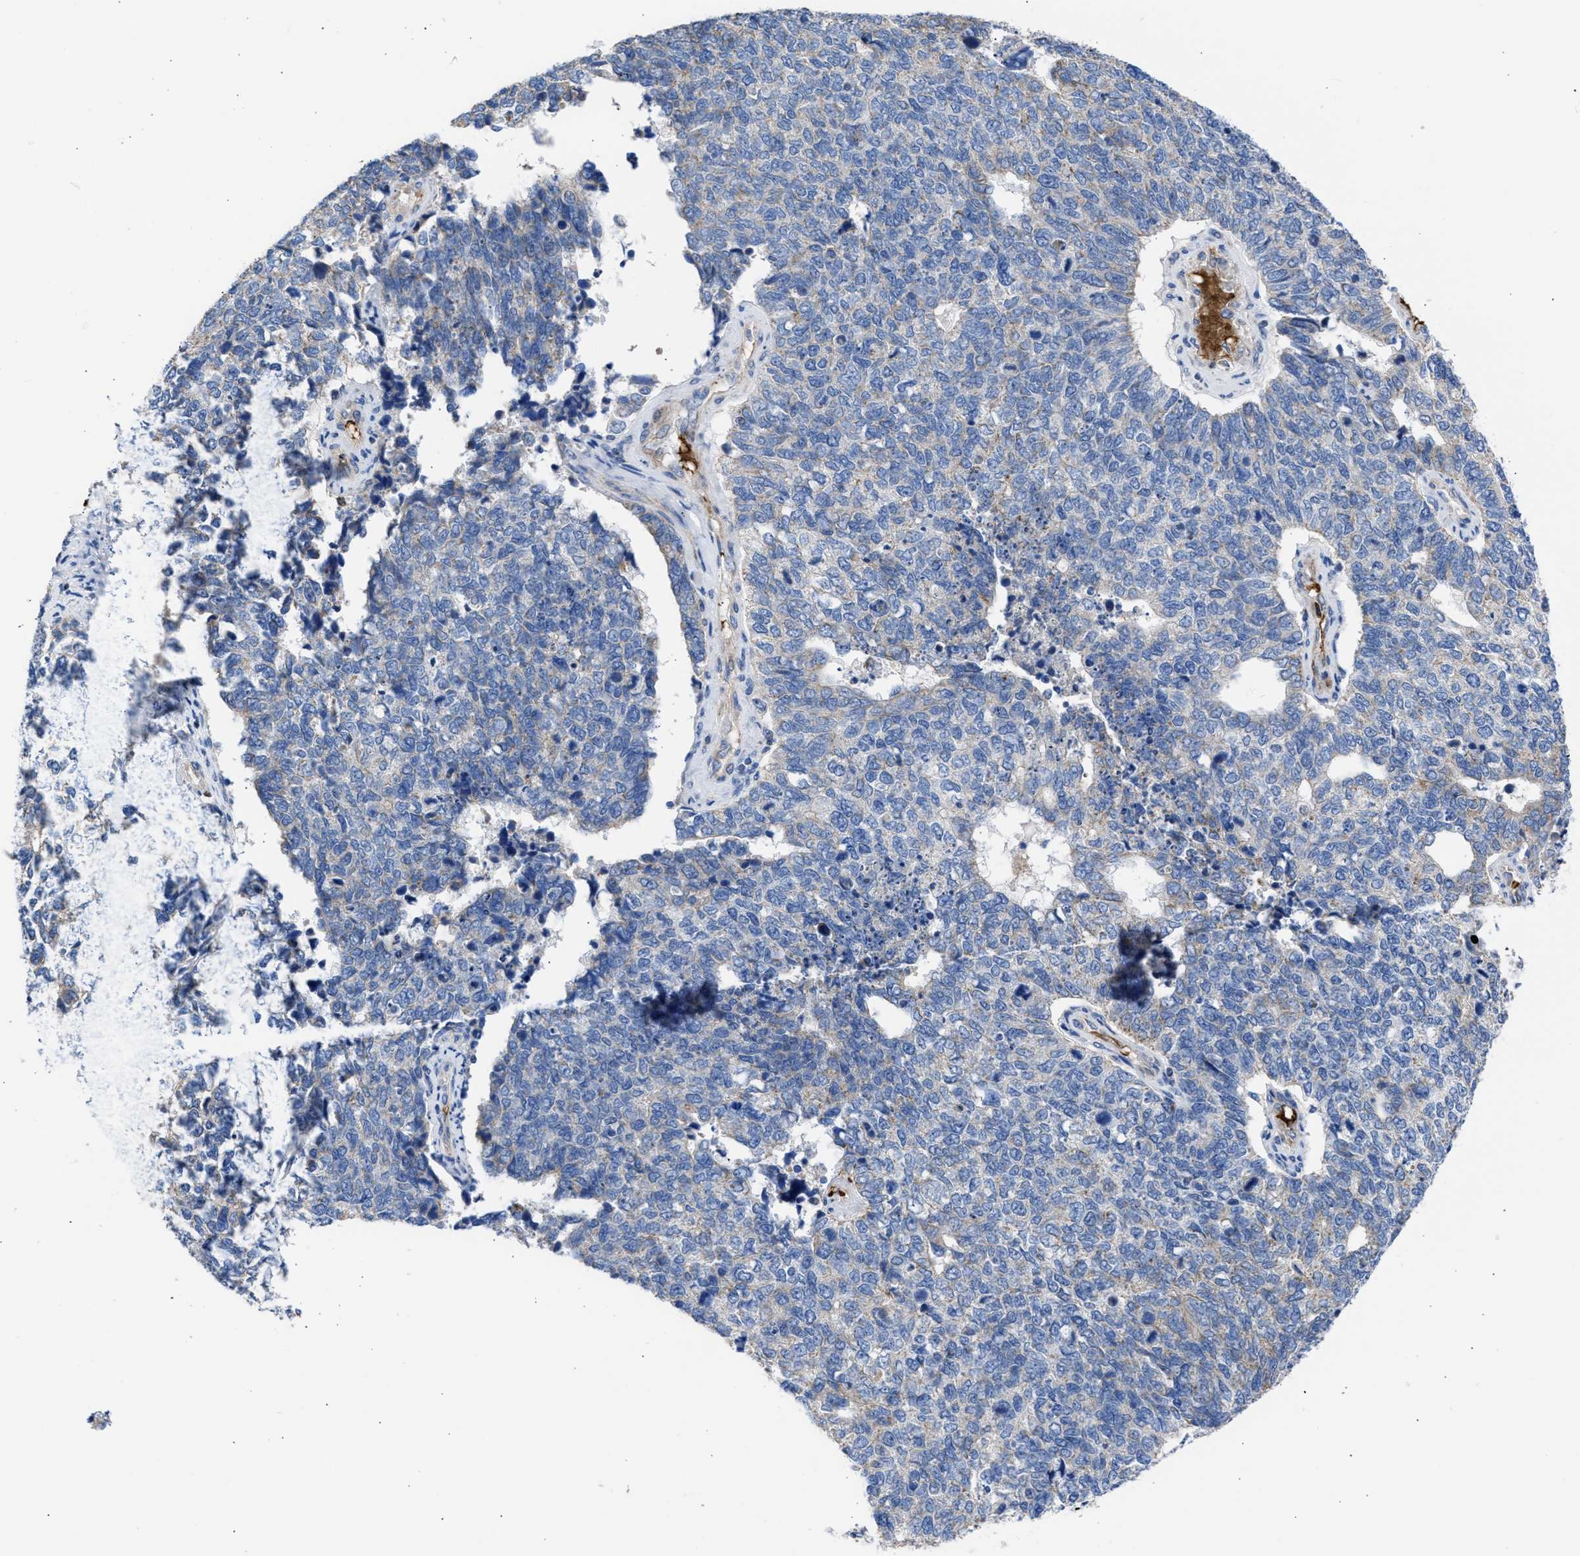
{"staining": {"intensity": "weak", "quantity": "<25%", "location": "cytoplasmic/membranous"}, "tissue": "cervical cancer", "cell_type": "Tumor cells", "image_type": "cancer", "snomed": [{"axis": "morphology", "description": "Squamous cell carcinoma, NOS"}, {"axis": "topography", "description": "Cervix"}], "caption": "Histopathology image shows no significant protein positivity in tumor cells of cervical cancer.", "gene": "BTG3", "patient": {"sex": "female", "age": 63}}